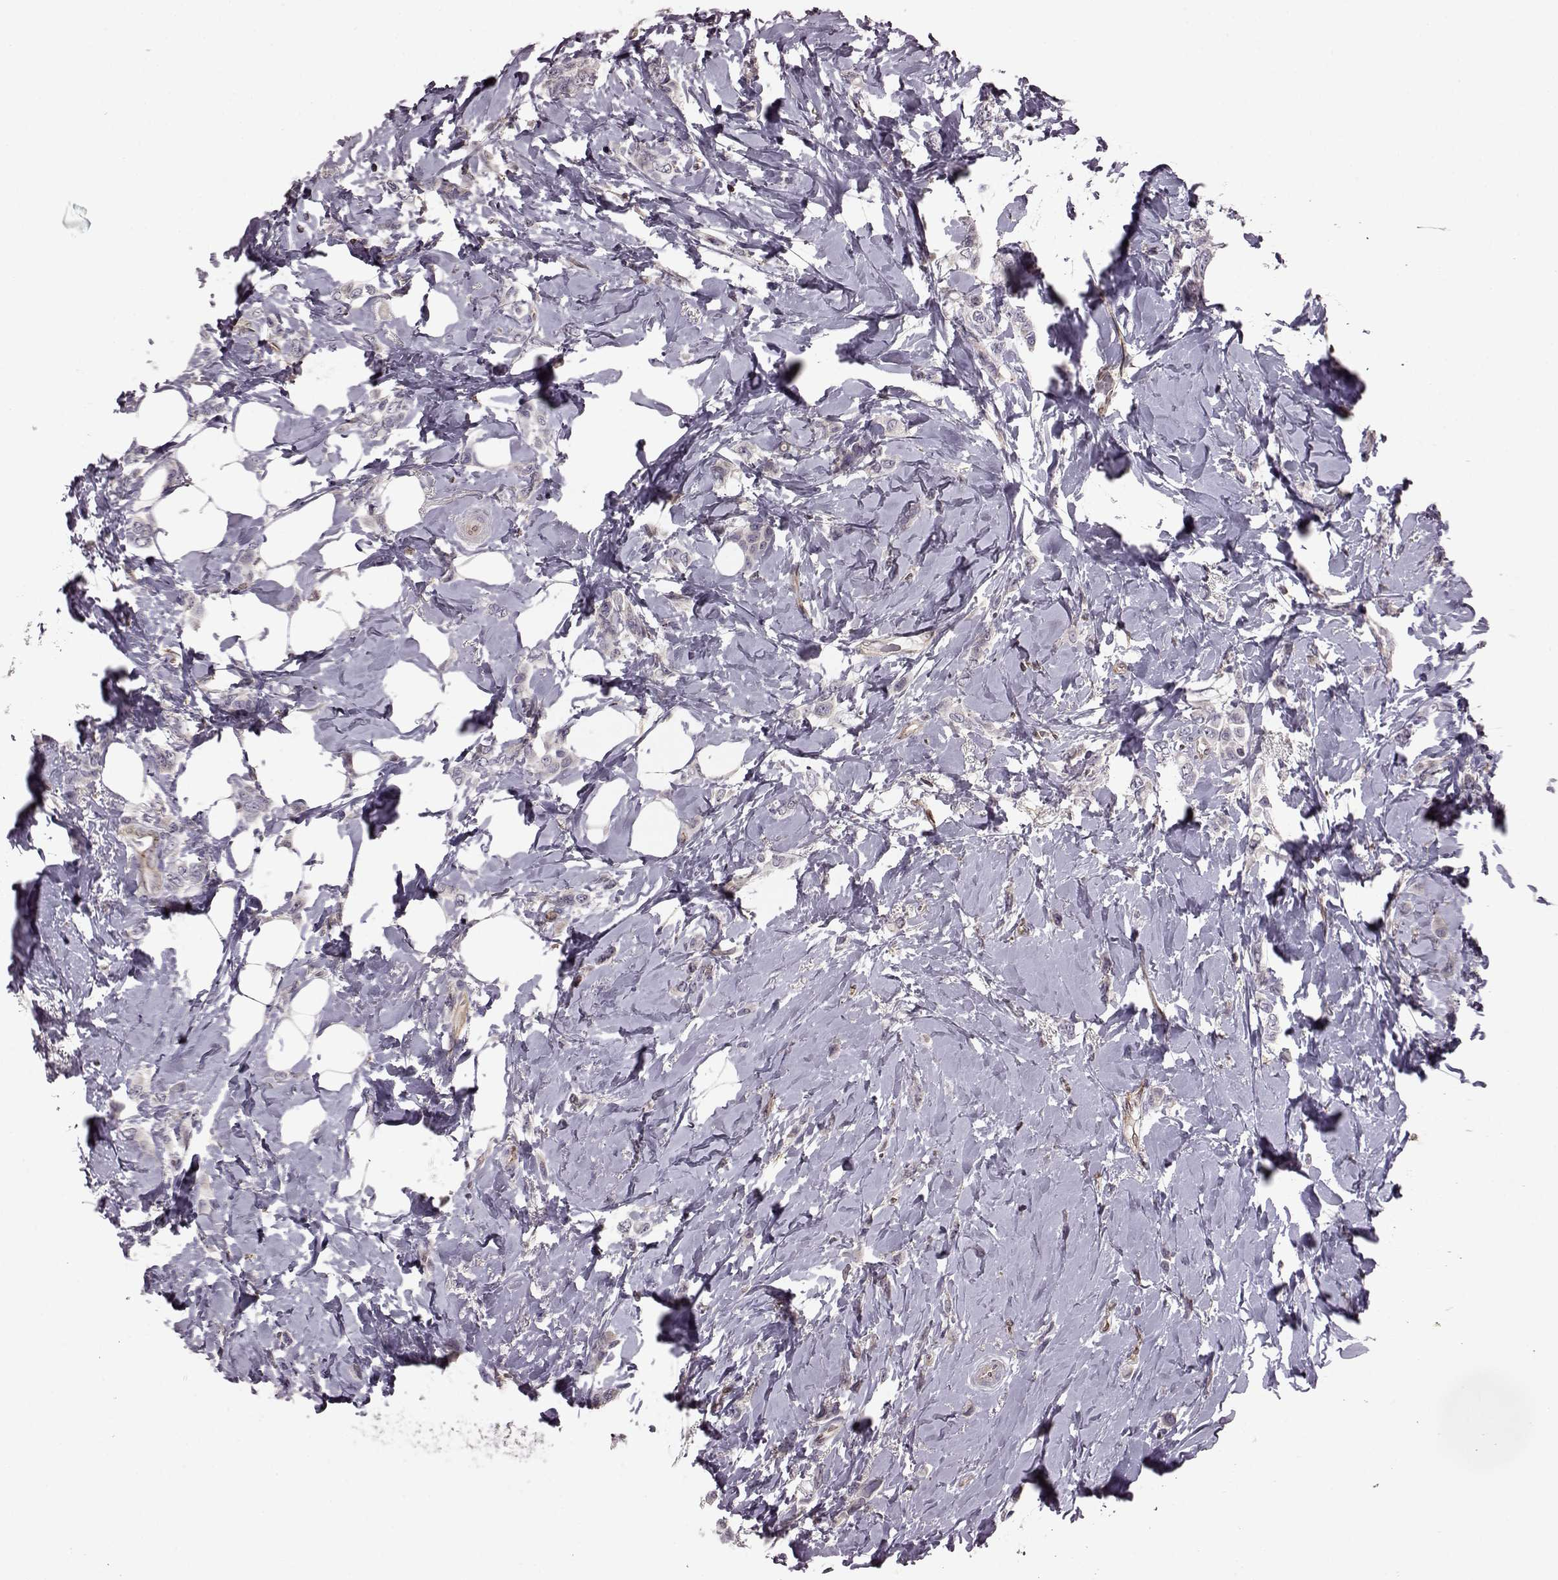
{"staining": {"intensity": "negative", "quantity": "none", "location": "none"}, "tissue": "breast cancer", "cell_type": "Tumor cells", "image_type": "cancer", "snomed": [{"axis": "morphology", "description": "Lobular carcinoma"}, {"axis": "topography", "description": "Breast"}], "caption": "DAB (3,3'-diaminobenzidine) immunohistochemical staining of human breast cancer (lobular carcinoma) displays no significant staining in tumor cells.", "gene": "CDC42SE1", "patient": {"sex": "female", "age": 66}}